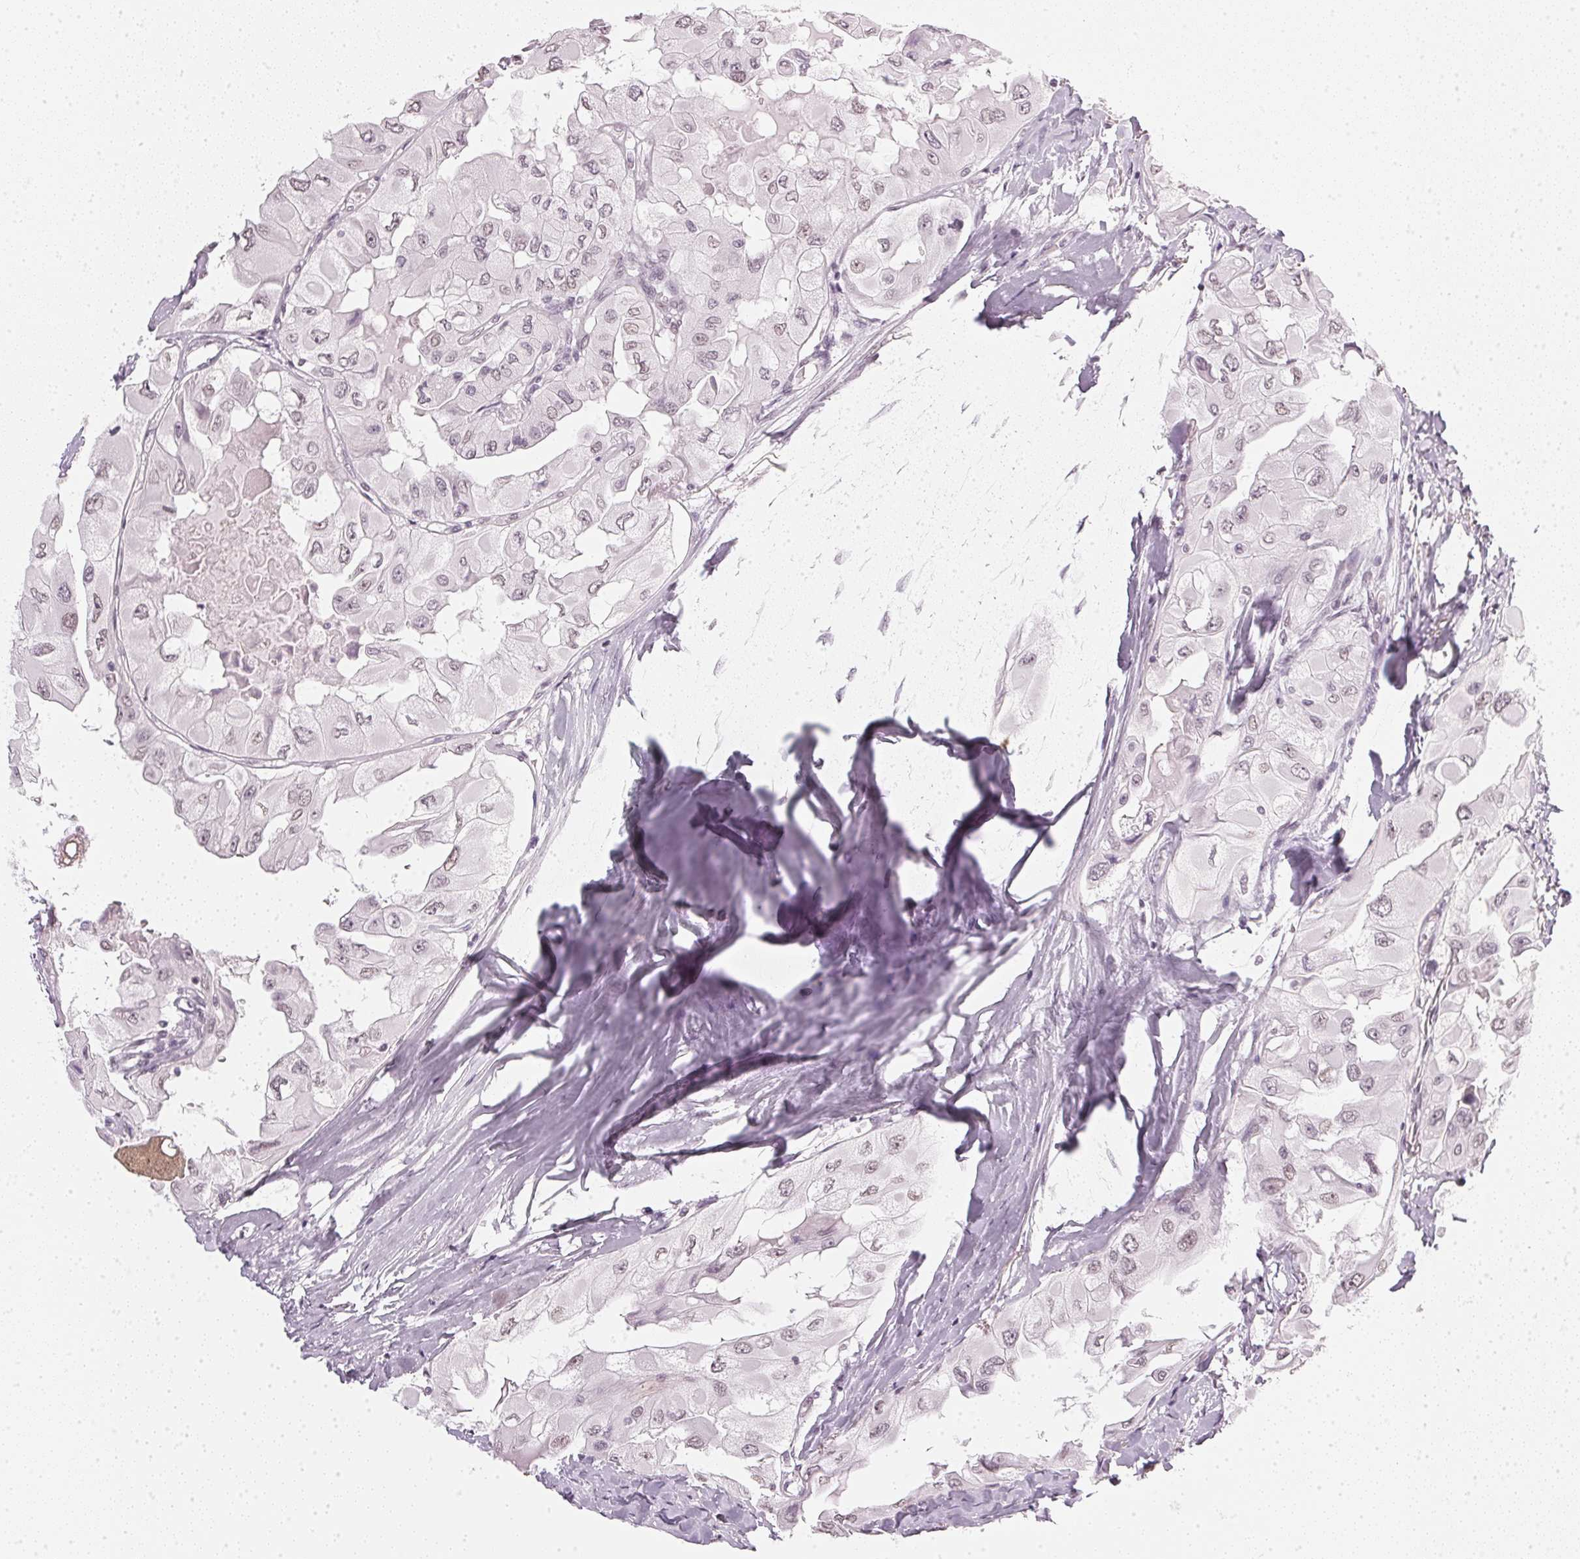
{"staining": {"intensity": "weak", "quantity": "25%-75%", "location": "nuclear"}, "tissue": "thyroid cancer", "cell_type": "Tumor cells", "image_type": "cancer", "snomed": [{"axis": "morphology", "description": "Normal tissue, NOS"}, {"axis": "morphology", "description": "Papillary adenocarcinoma, NOS"}, {"axis": "topography", "description": "Thyroid gland"}], "caption": "Immunohistochemical staining of thyroid papillary adenocarcinoma demonstrates low levels of weak nuclear positivity in approximately 25%-75% of tumor cells. (brown staining indicates protein expression, while blue staining denotes nuclei).", "gene": "DNAJC6", "patient": {"sex": "female", "age": 59}}